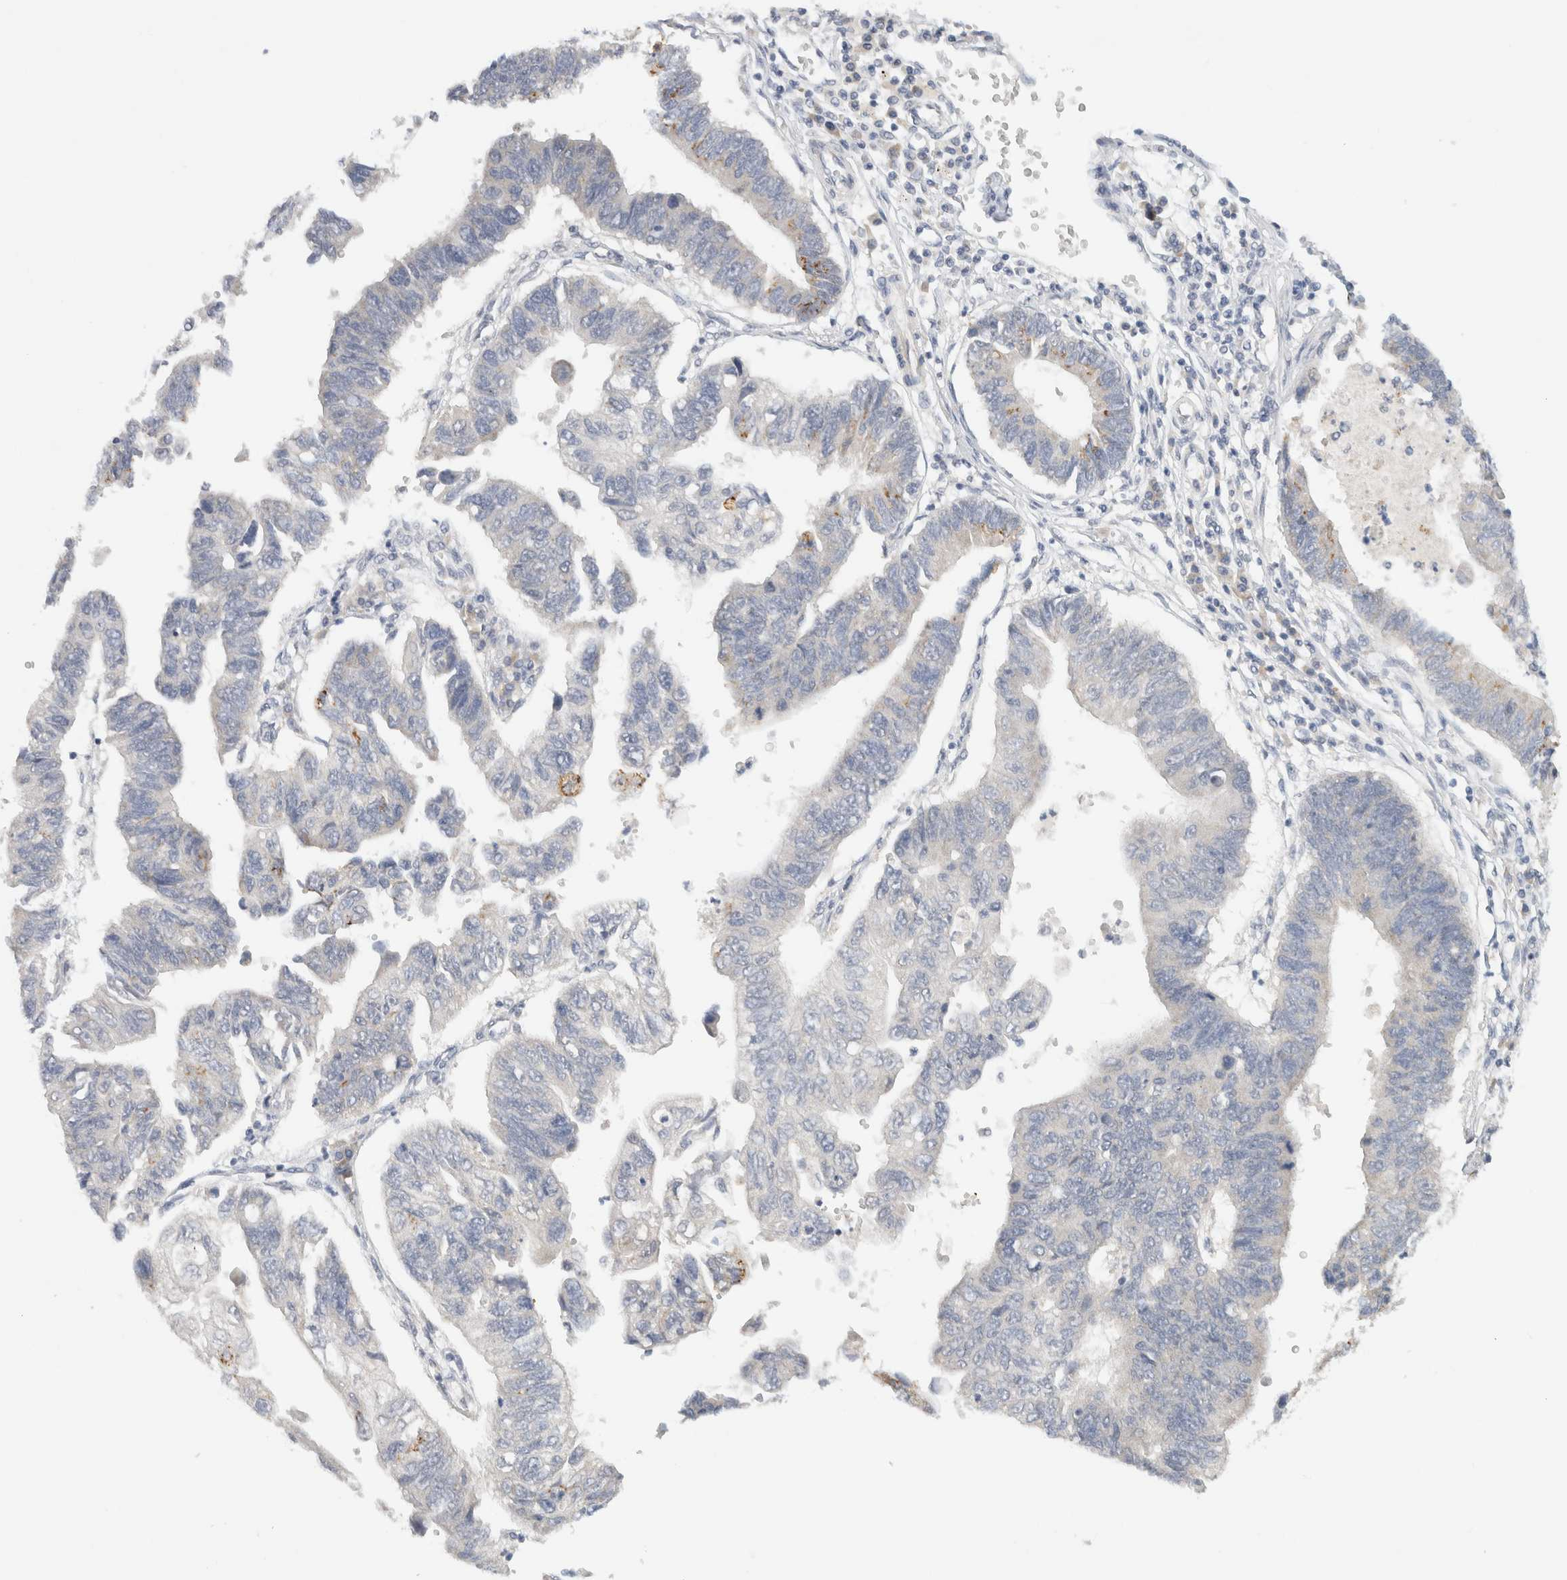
{"staining": {"intensity": "negative", "quantity": "none", "location": "none"}, "tissue": "stomach cancer", "cell_type": "Tumor cells", "image_type": "cancer", "snomed": [{"axis": "morphology", "description": "Adenocarcinoma, NOS"}, {"axis": "topography", "description": "Stomach"}], "caption": "This is a photomicrograph of immunohistochemistry staining of stomach adenocarcinoma, which shows no expression in tumor cells.", "gene": "CHRM4", "patient": {"sex": "male", "age": 59}}